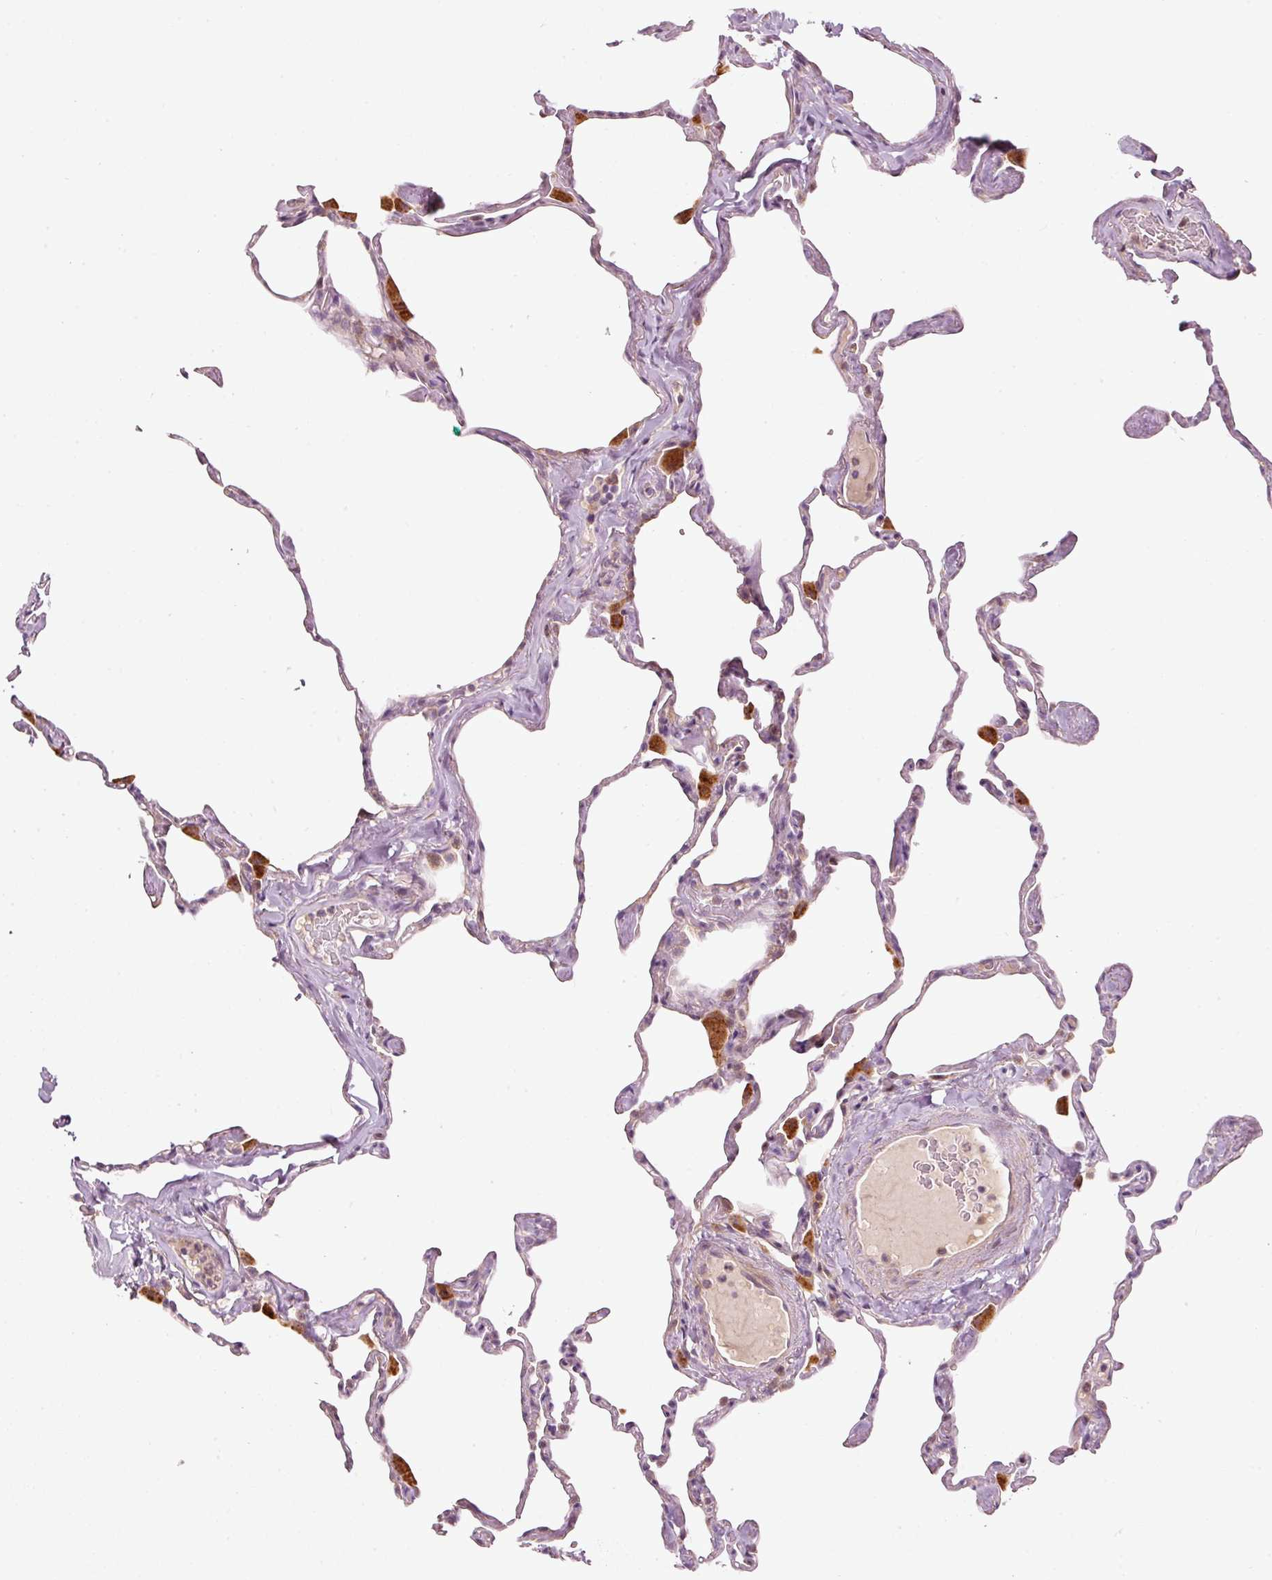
{"staining": {"intensity": "moderate", "quantity": "<25%", "location": "cytoplasmic/membranous"}, "tissue": "lung", "cell_type": "Alveolar cells", "image_type": "normal", "snomed": [{"axis": "morphology", "description": "Normal tissue, NOS"}, {"axis": "topography", "description": "Lung"}], "caption": "Immunohistochemical staining of unremarkable human lung displays moderate cytoplasmic/membranous protein positivity in approximately <25% of alveolar cells. Immunohistochemistry (ihc) stains the protein in brown and the nuclei are stained blue.", "gene": "MAP10", "patient": {"sex": "male", "age": 65}}